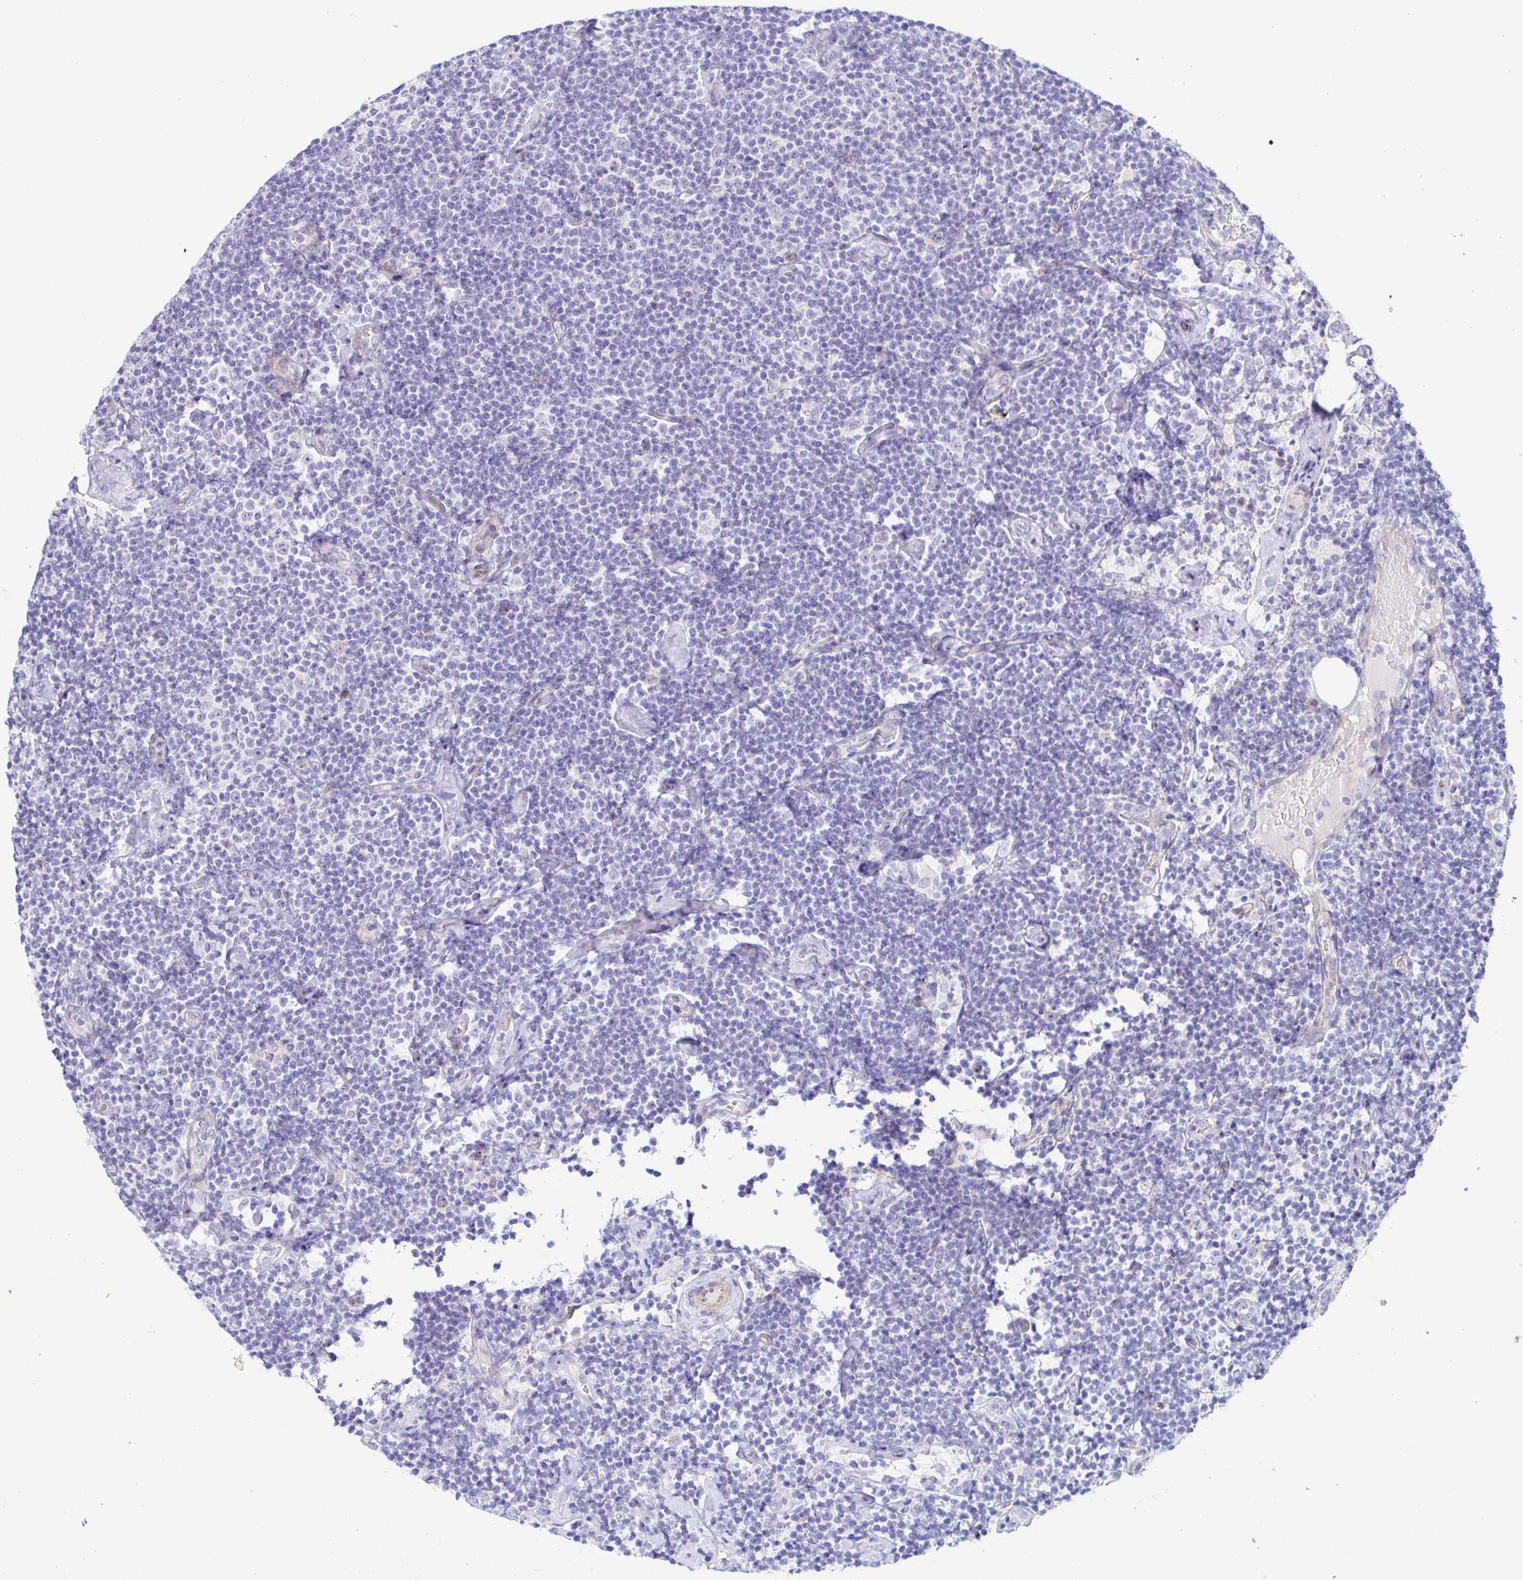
{"staining": {"intensity": "negative", "quantity": "none", "location": "none"}, "tissue": "lymphoma", "cell_type": "Tumor cells", "image_type": "cancer", "snomed": [{"axis": "morphology", "description": "Malignant lymphoma, non-Hodgkin's type, Low grade"}, {"axis": "topography", "description": "Lymph node"}], "caption": "IHC image of low-grade malignant lymphoma, non-Hodgkin's type stained for a protein (brown), which displays no expression in tumor cells.", "gene": "PINLYP", "patient": {"sex": "male", "age": 81}}